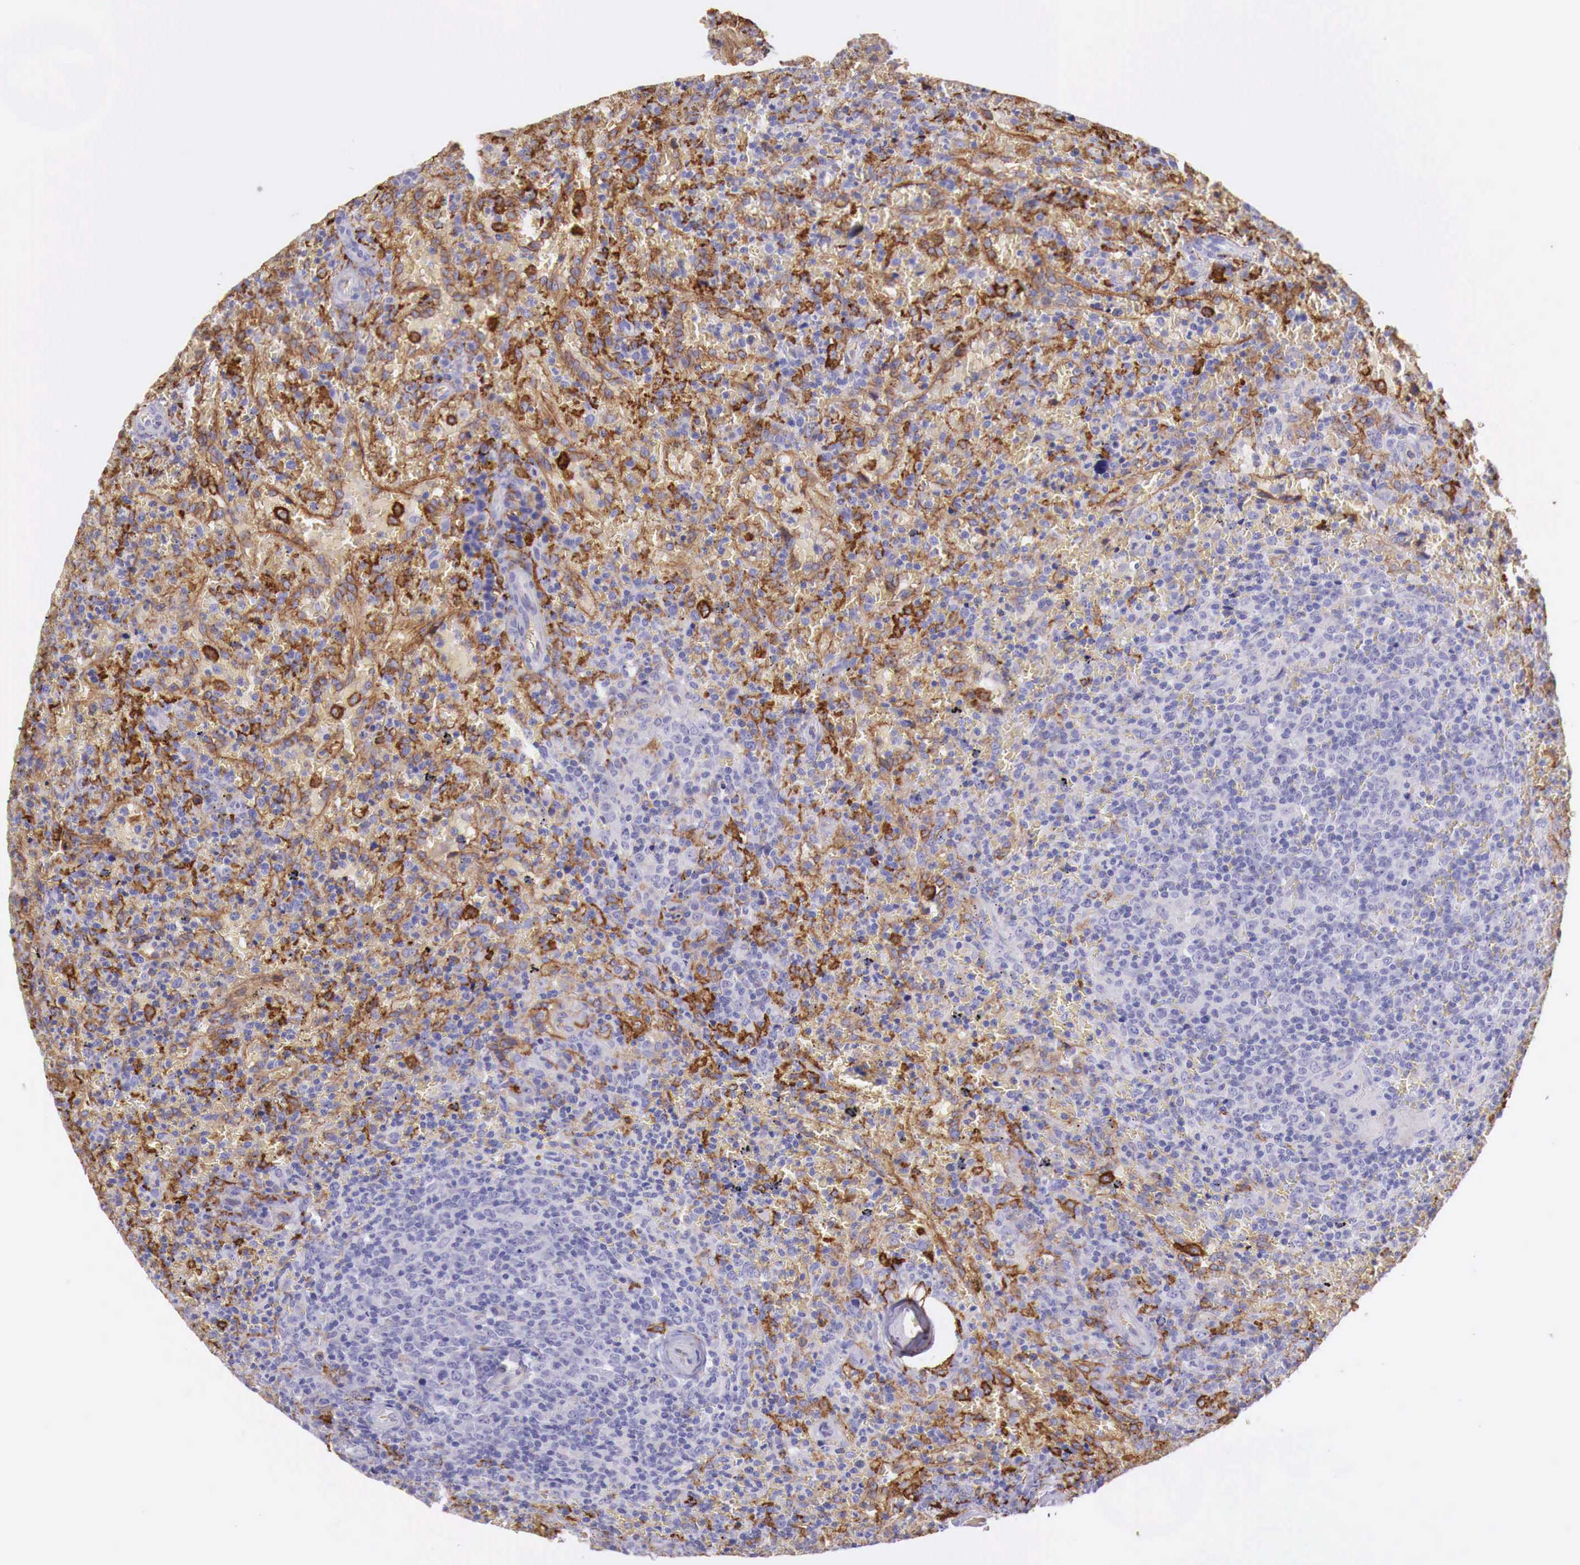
{"staining": {"intensity": "negative", "quantity": "none", "location": "none"}, "tissue": "lymphoma", "cell_type": "Tumor cells", "image_type": "cancer", "snomed": [{"axis": "morphology", "description": "Malignant lymphoma, non-Hodgkin's type, High grade"}, {"axis": "topography", "description": "Spleen"}, {"axis": "topography", "description": "Lymph node"}], "caption": "DAB immunohistochemical staining of human lymphoma shows no significant expression in tumor cells. Brightfield microscopy of immunohistochemistry stained with DAB (3,3'-diaminobenzidine) (brown) and hematoxylin (blue), captured at high magnification.", "gene": "MSR1", "patient": {"sex": "female", "age": 70}}